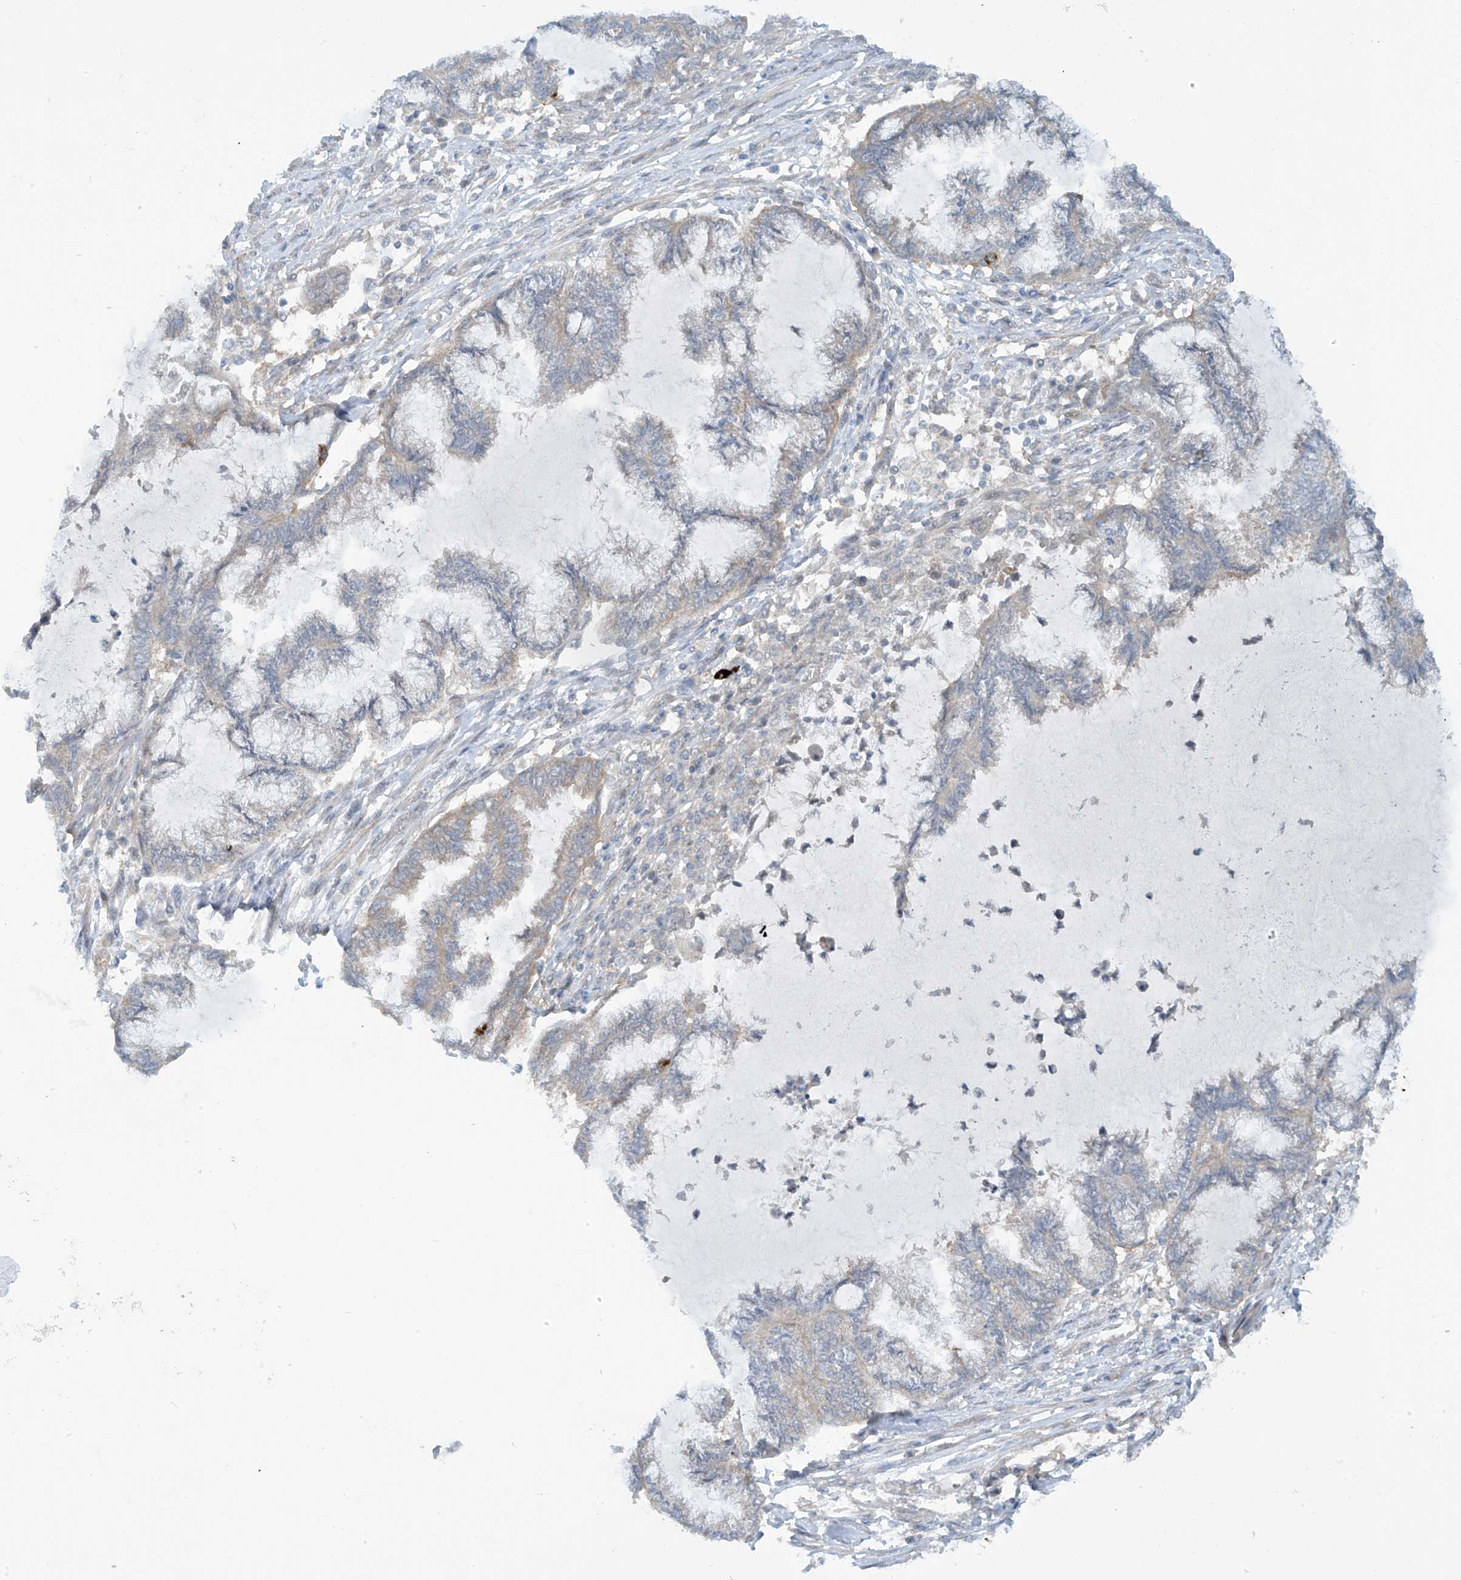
{"staining": {"intensity": "negative", "quantity": "none", "location": "none"}, "tissue": "endometrial cancer", "cell_type": "Tumor cells", "image_type": "cancer", "snomed": [{"axis": "morphology", "description": "Adenocarcinoma, NOS"}, {"axis": "topography", "description": "Endometrium"}], "caption": "Micrograph shows no protein staining in tumor cells of endometrial adenocarcinoma tissue.", "gene": "FSD1L", "patient": {"sex": "female", "age": 86}}